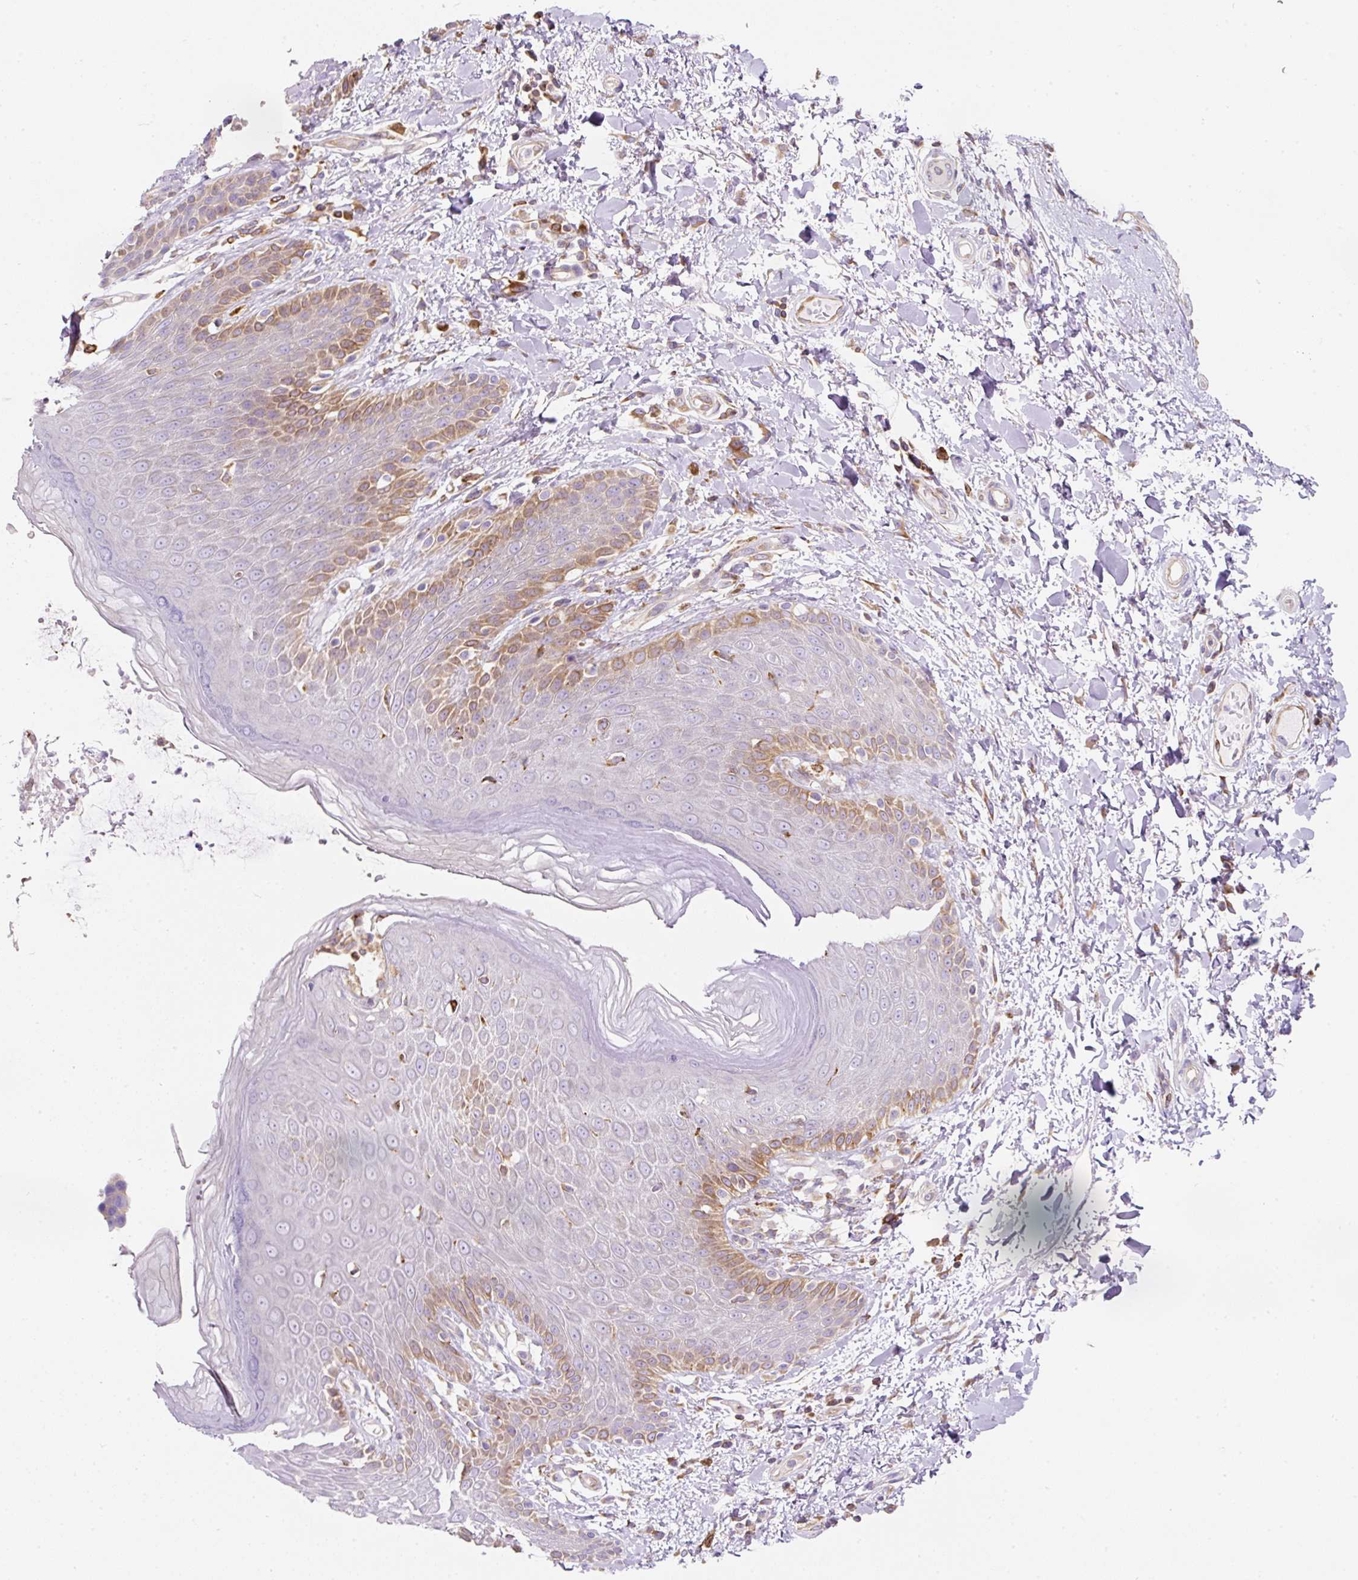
{"staining": {"intensity": "moderate", "quantity": "<25%", "location": "cytoplasmic/membranous"}, "tissue": "skin", "cell_type": "Epidermal cells", "image_type": "normal", "snomed": [{"axis": "morphology", "description": "Normal tissue, NOS"}, {"axis": "topography", "description": "Peripheral nerve tissue"}], "caption": "Skin stained for a protein (brown) displays moderate cytoplasmic/membranous positive staining in about <25% of epidermal cells.", "gene": "ERAP2", "patient": {"sex": "male", "age": 51}}